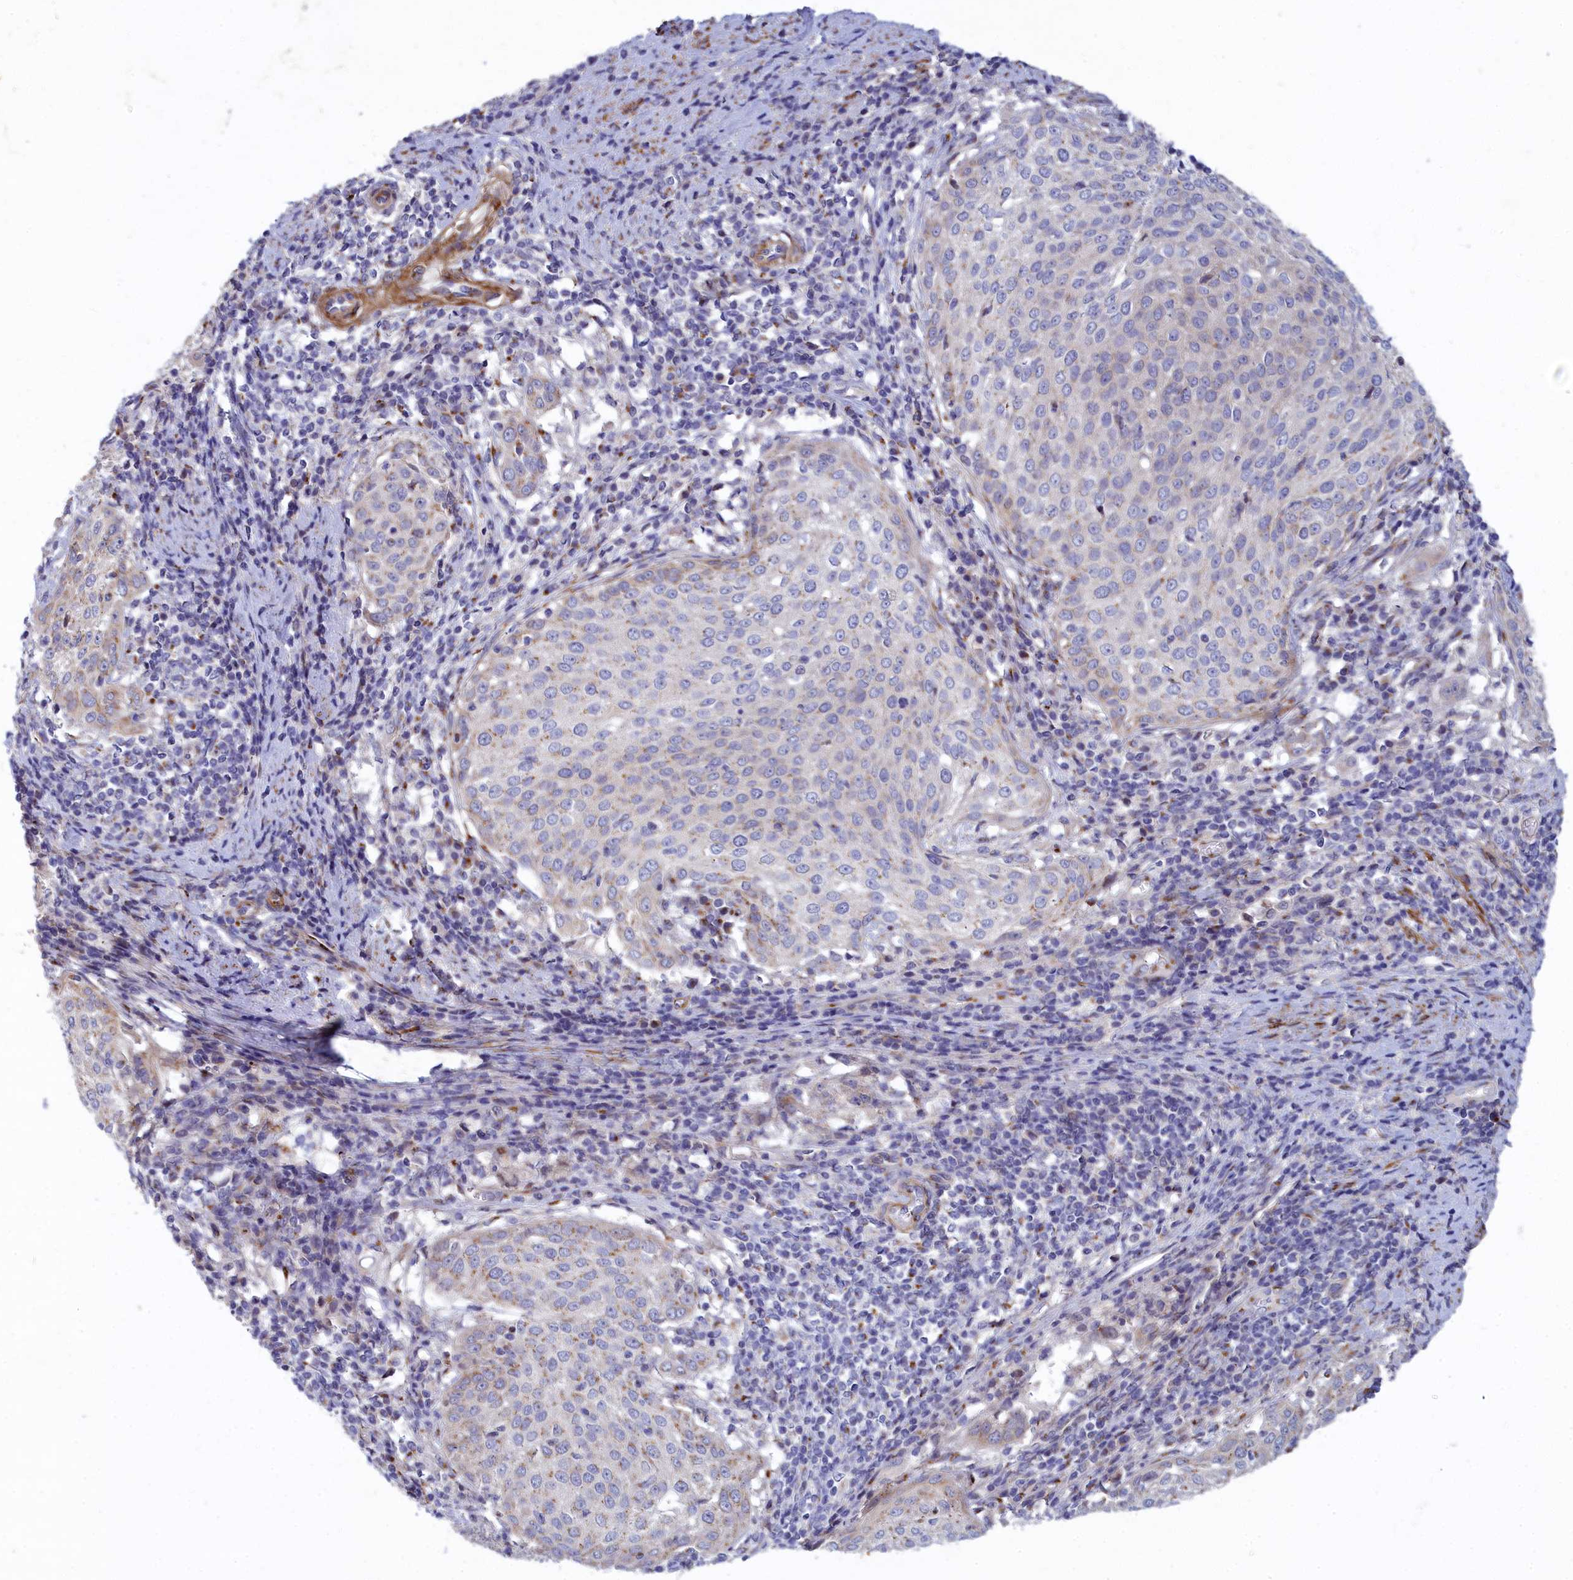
{"staining": {"intensity": "moderate", "quantity": "<25%", "location": "cytoplasmic/membranous"}, "tissue": "cervical cancer", "cell_type": "Tumor cells", "image_type": "cancer", "snomed": [{"axis": "morphology", "description": "Squamous cell carcinoma, NOS"}, {"axis": "topography", "description": "Cervix"}], "caption": "This is an image of IHC staining of cervical cancer, which shows moderate staining in the cytoplasmic/membranous of tumor cells.", "gene": "TUBGCP4", "patient": {"sex": "female", "age": 57}}